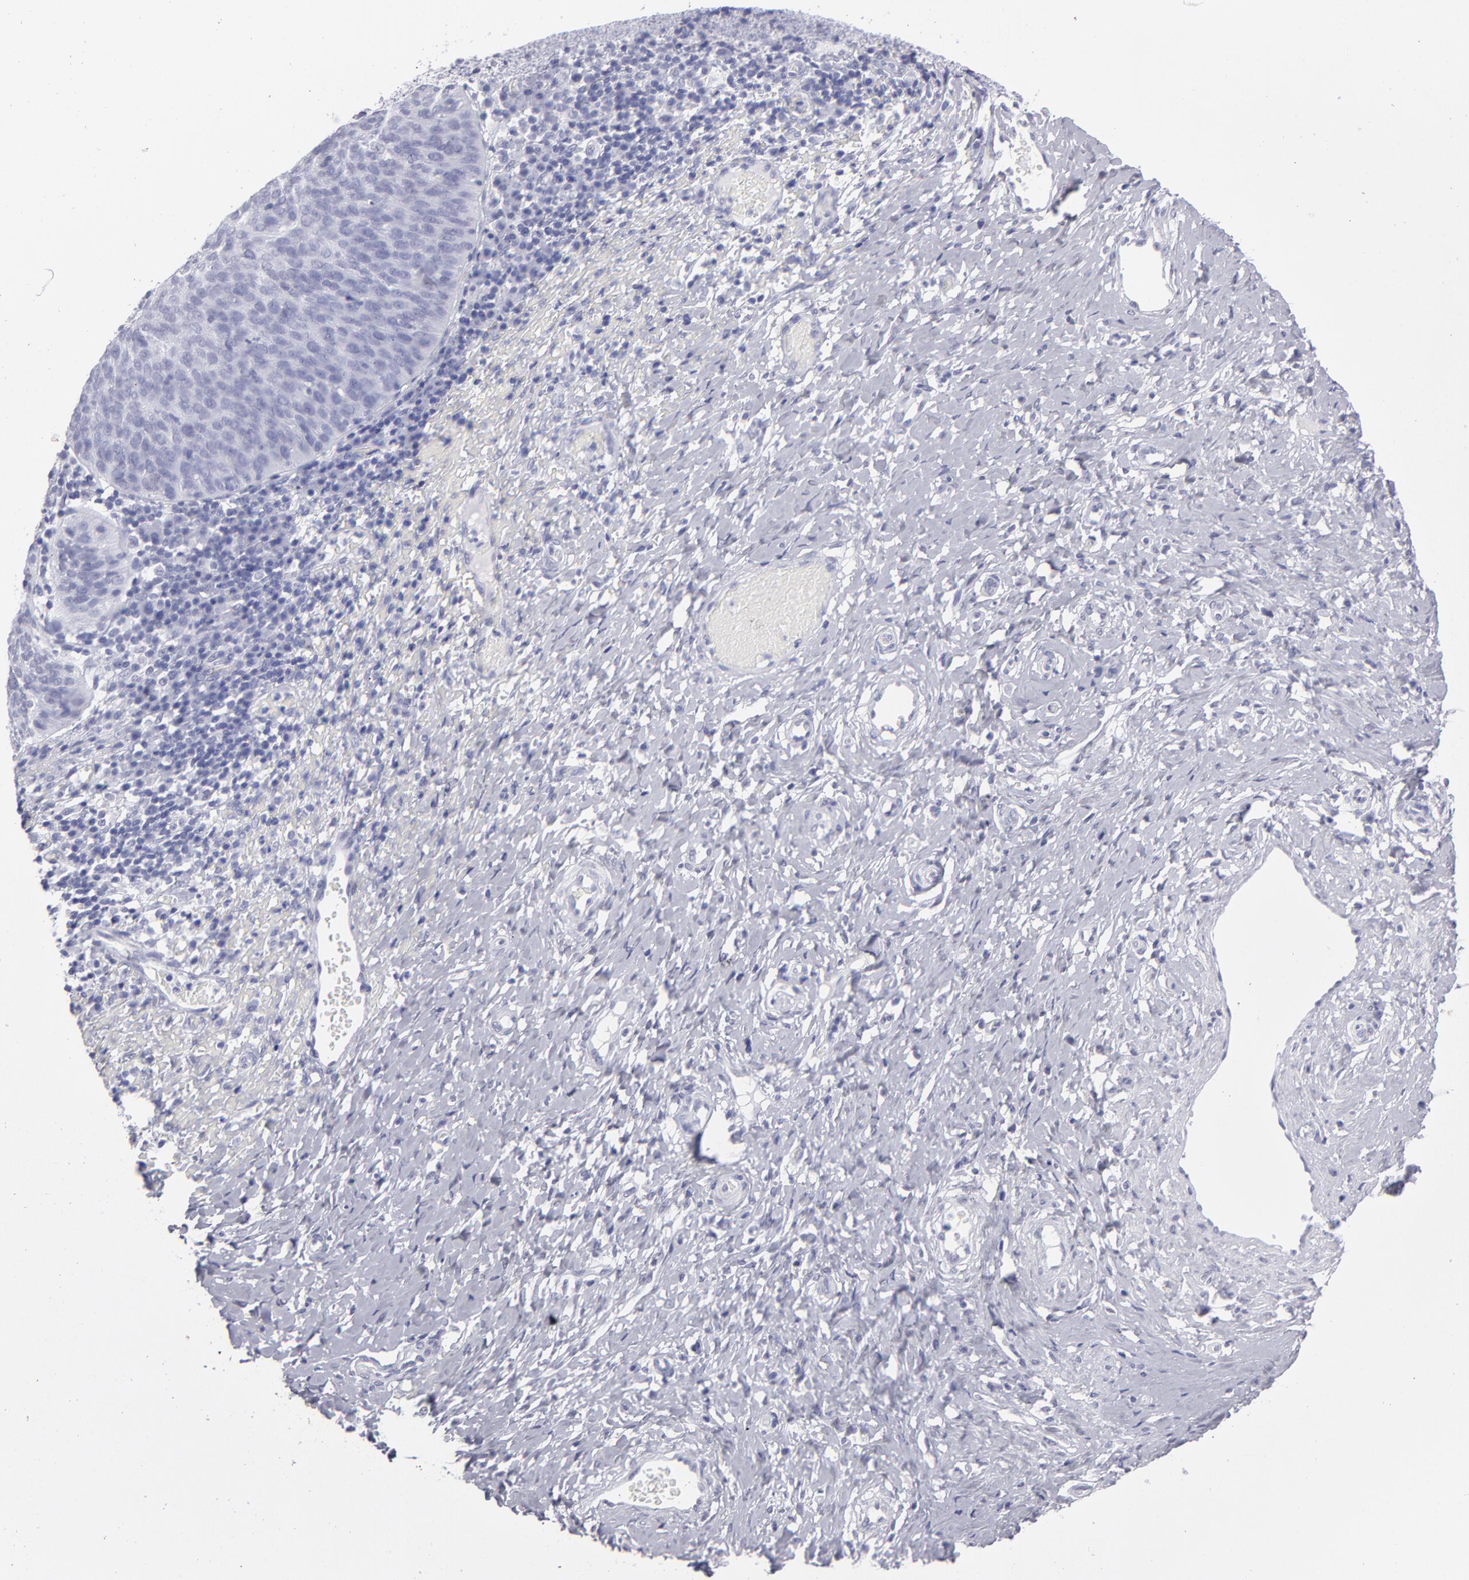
{"staining": {"intensity": "negative", "quantity": "none", "location": "none"}, "tissue": "cervical cancer", "cell_type": "Tumor cells", "image_type": "cancer", "snomed": [{"axis": "morphology", "description": "Normal tissue, NOS"}, {"axis": "morphology", "description": "Squamous cell carcinoma, NOS"}, {"axis": "topography", "description": "Cervix"}], "caption": "IHC of human squamous cell carcinoma (cervical) displays no positivity in tumor cells.", "gene": "ALDOB", "patient": {"sex": "female", "age": 39}}